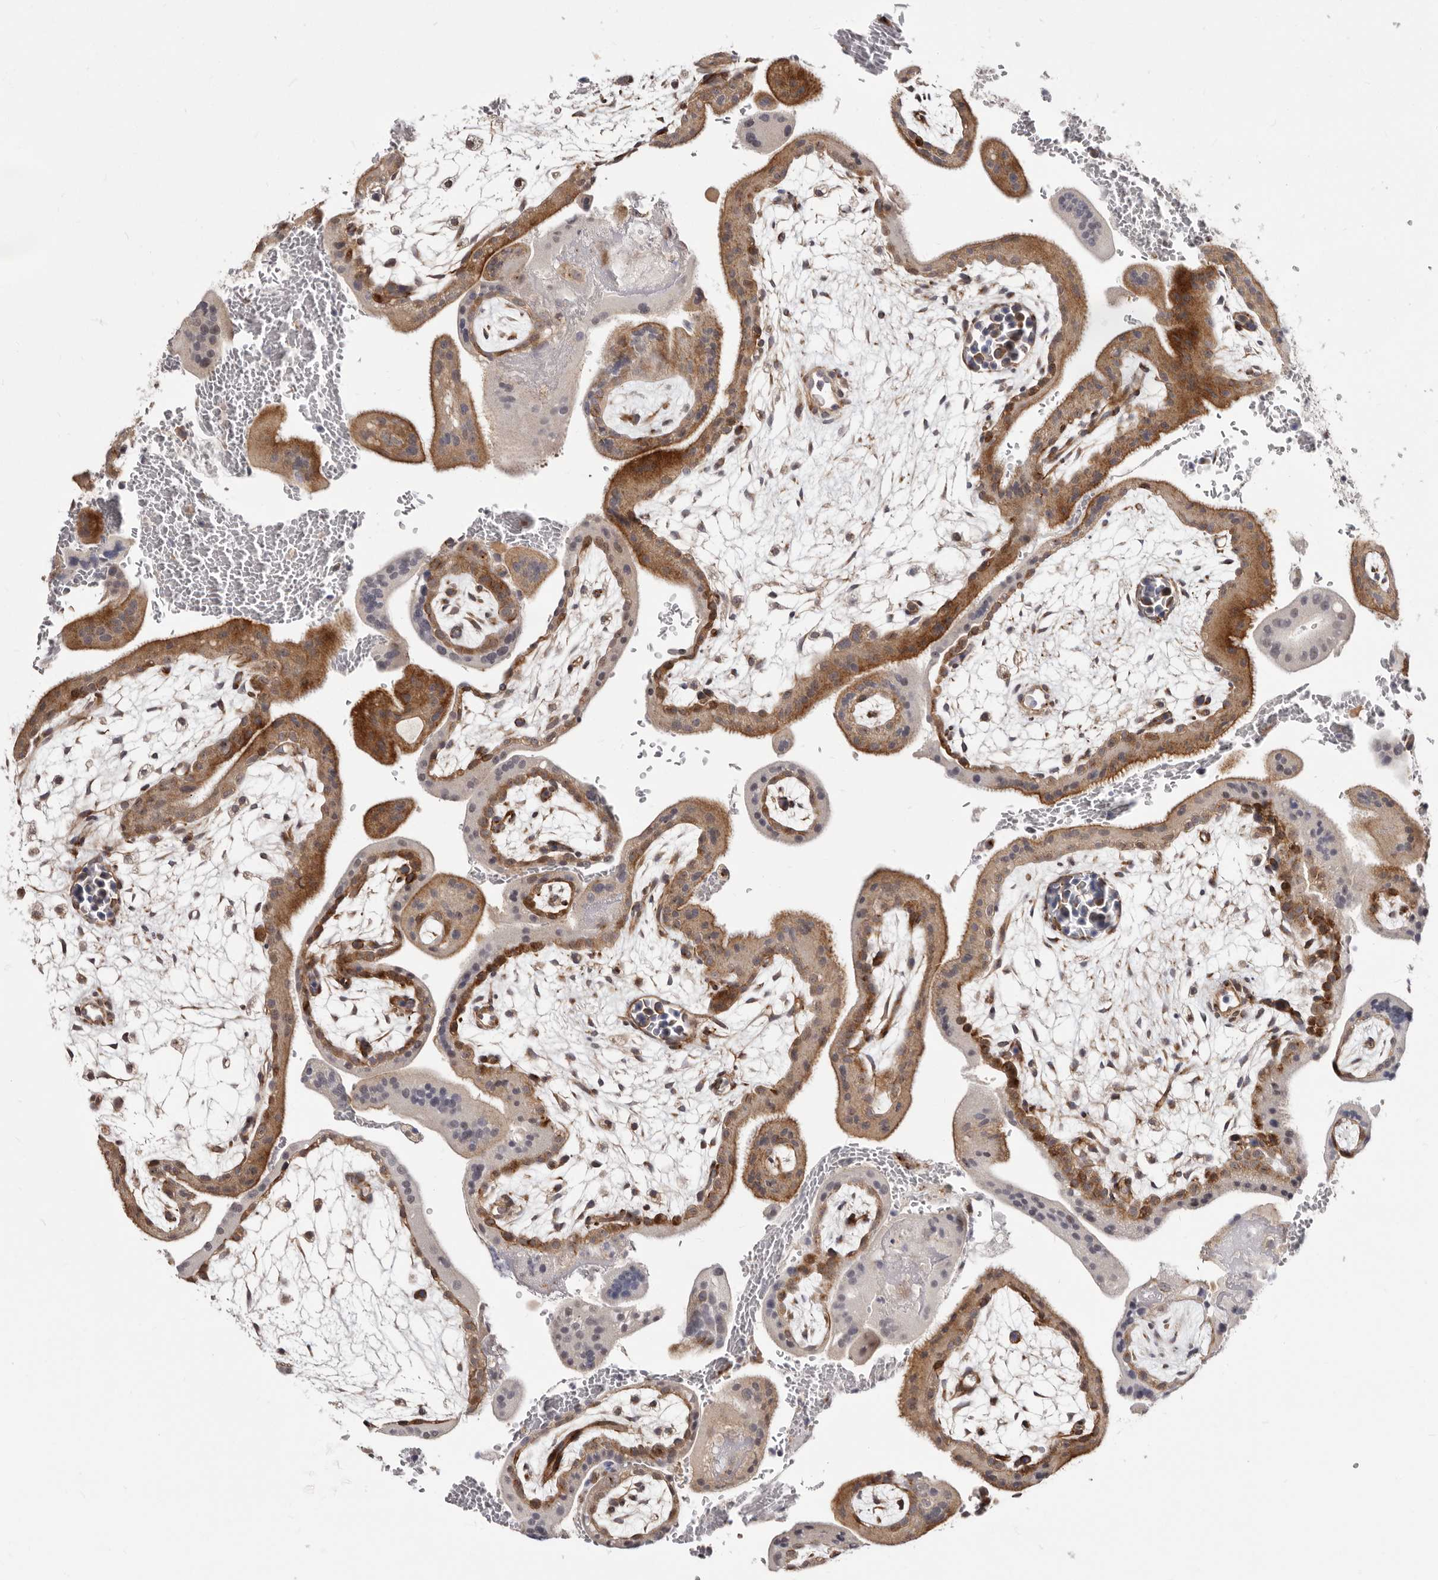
{"staining": {"intensity": "moderate", "quantity": "25%-75%", "location": "cytoplasmic/membranous"}, "tissue": "placenta", "cell_type": "Decidual cells", "image_type": "normal", "snomed": [{"axis": "morphology", "description": "Normal tissue, NOS"}, {"axis": "topography", "description": "Placenta"}], "caption": "IHC histopathology image of unremarkable human placenta stained for a protein (brown), which displays medium levels of moderate cytoplasmic/membranous staining in about 25%-75% of decidual cells.", "gene": "KLHL4", "patient": {"sex": "female", "age": 35}}